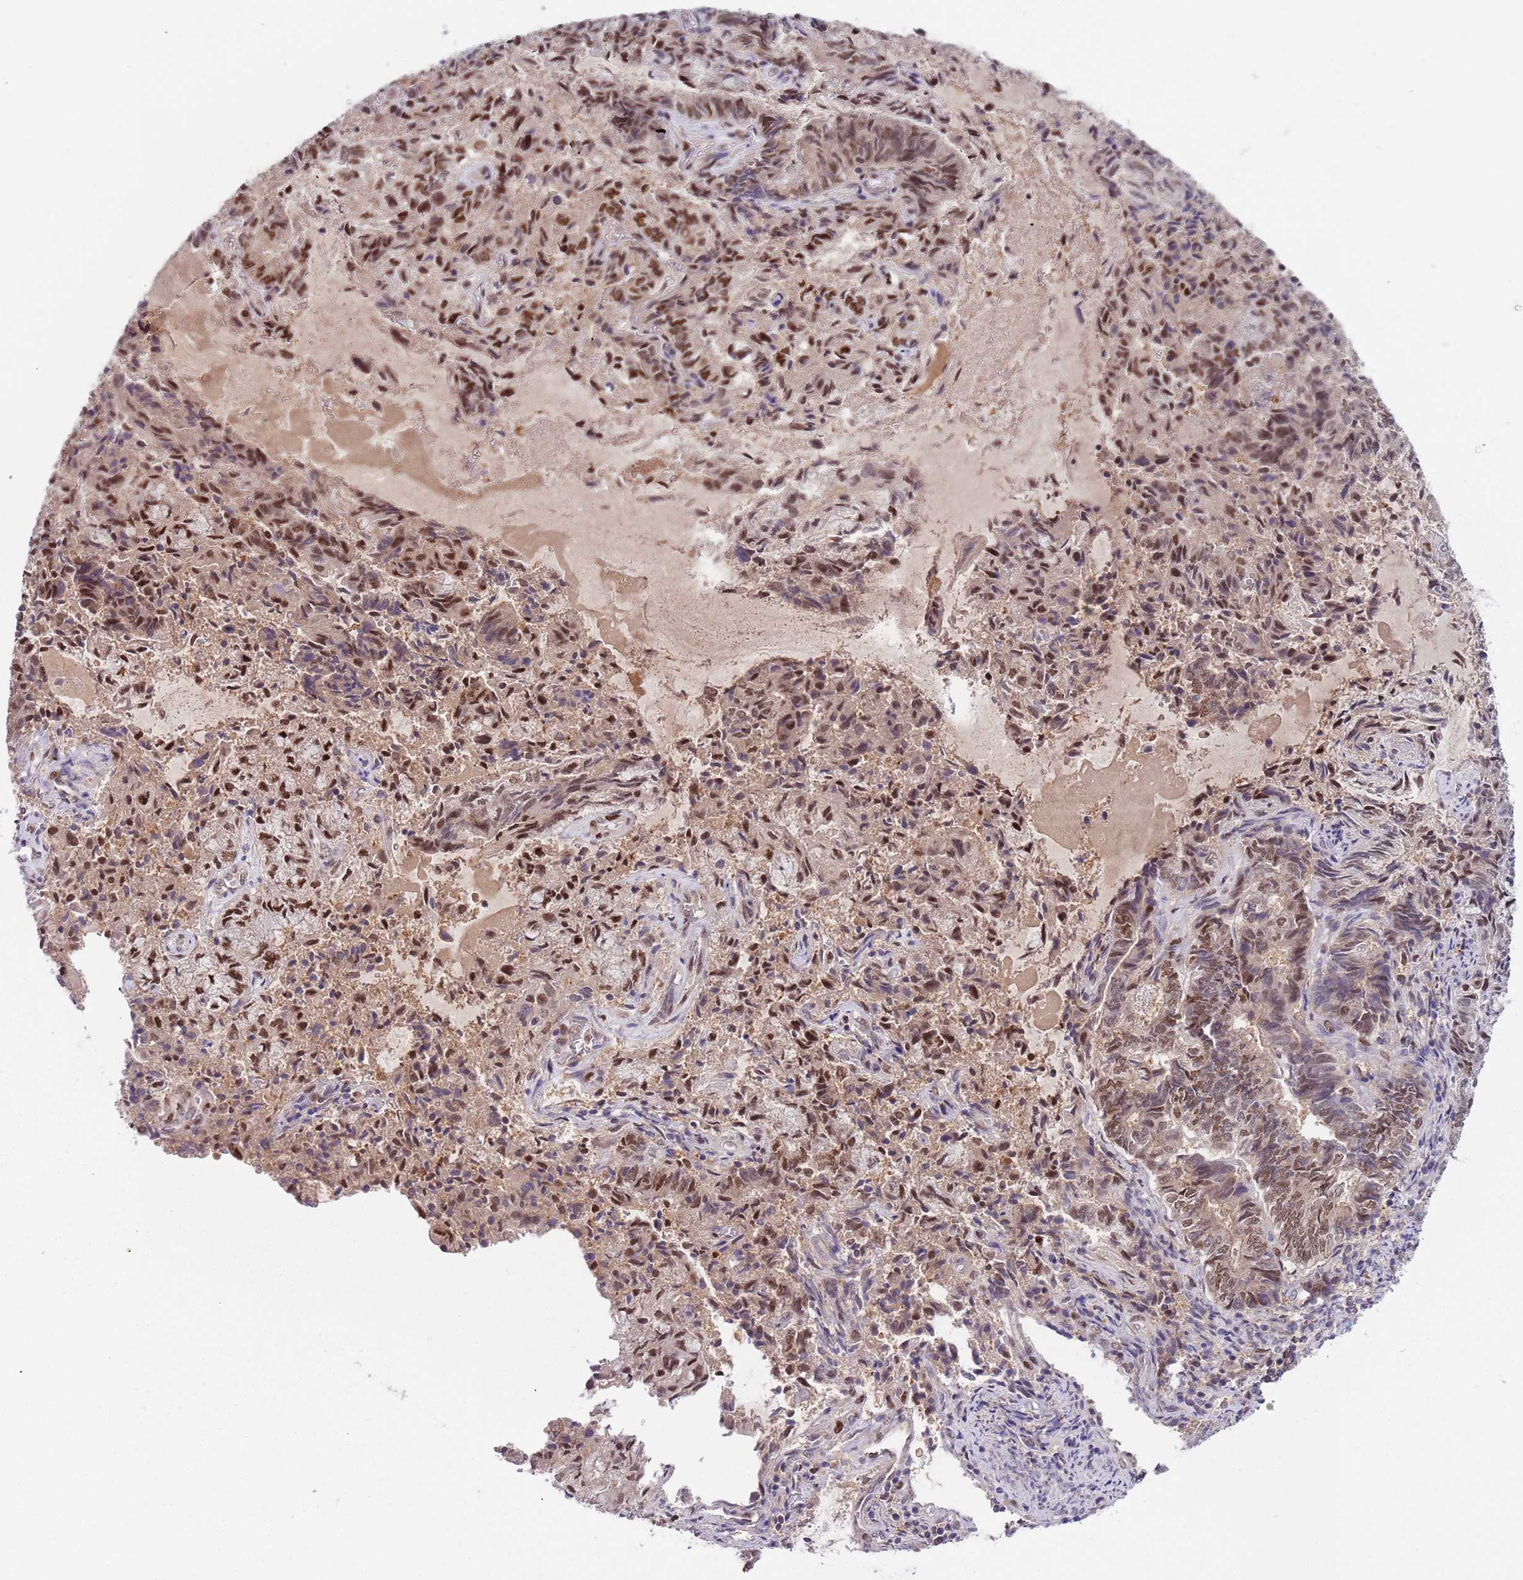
{"staining": {"intensity": "moderate", "quantity": ">75%", "location": "nuclear"}, "tissue": "endometrial cancer", "cell_type": "Tumor cells", "image_type": "cancer", "snomed": [{"axis": "morphology", "description": "Adenocarcinoma, NOS"}, {"axis": "topography", "description": "Endometrium"}], "caption": "Endometrial cancer (adenocarcinoma) was stained to show a protein in brown. There is medium levels of moderate nuclear positivity in approximately >75% of tumor cells. Immunohistochemistry stains the protein in brown and the nuclei are stained blue.", "gene": "RMND5B", "patient": {"sex": "female", "age": 80}}